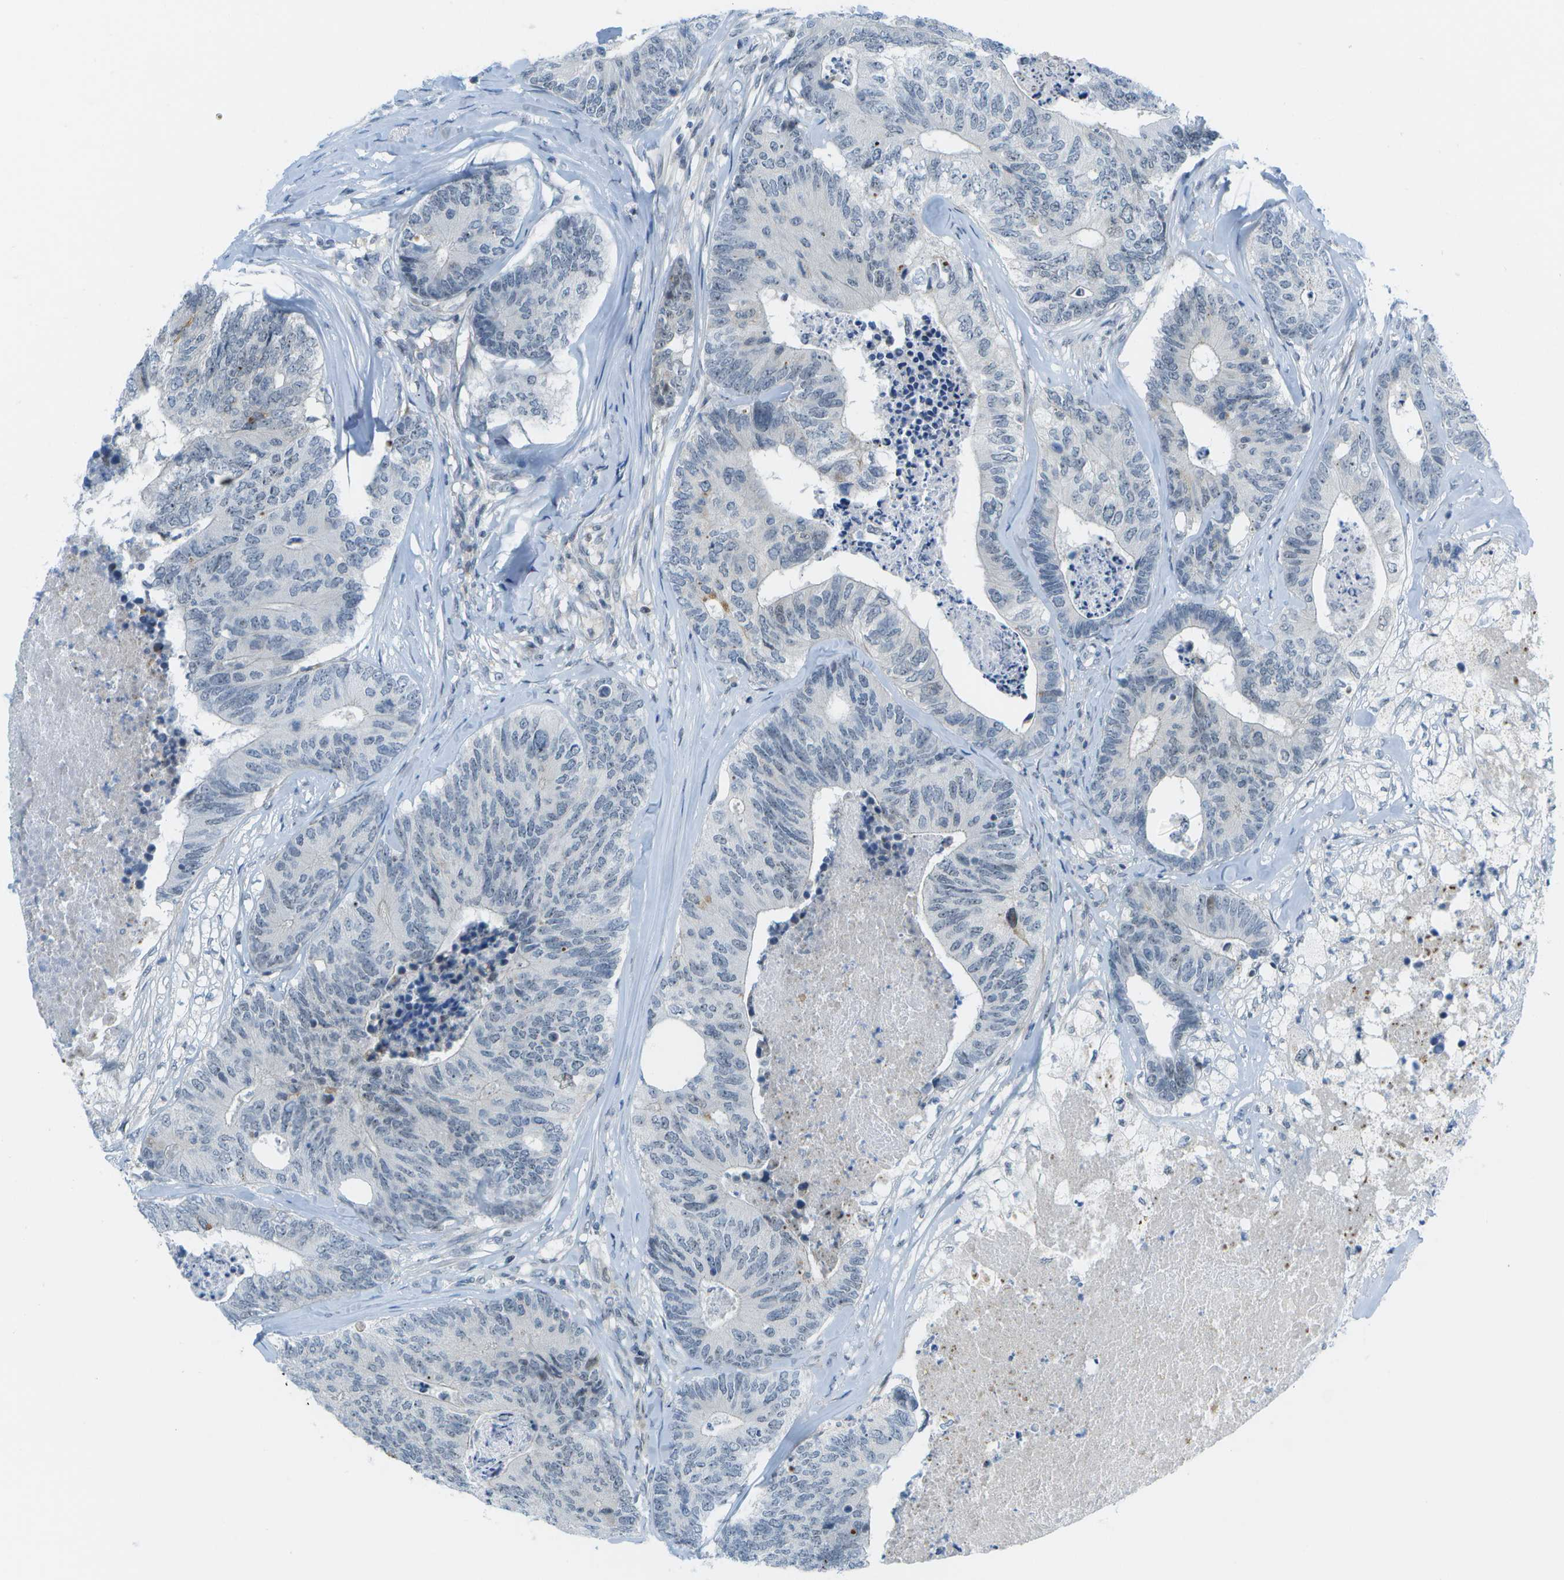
{"staining": {"intensity": "weak", "quantity": "<25%", "location": "nuclear"}, "tissue": "colorectal cancer", "cell_type": "Tumor cells", "image_type": "cancer", "snomed": [{"axis": "morphology", "description": "Adenocarcinoma, NOS"}, {"axis": "topography", "description": "Colon"}], "caption": "Immunohistochemistry (IHC) image of colorectal cancer (adenocarcinoma) stained for a protein (brown), which displays no expression in tumor cells. (DAB immunohistochemistry (IHC), high magnification).", "gene": "PITHD1", "patient": {"sex": "female", "age": 67}}